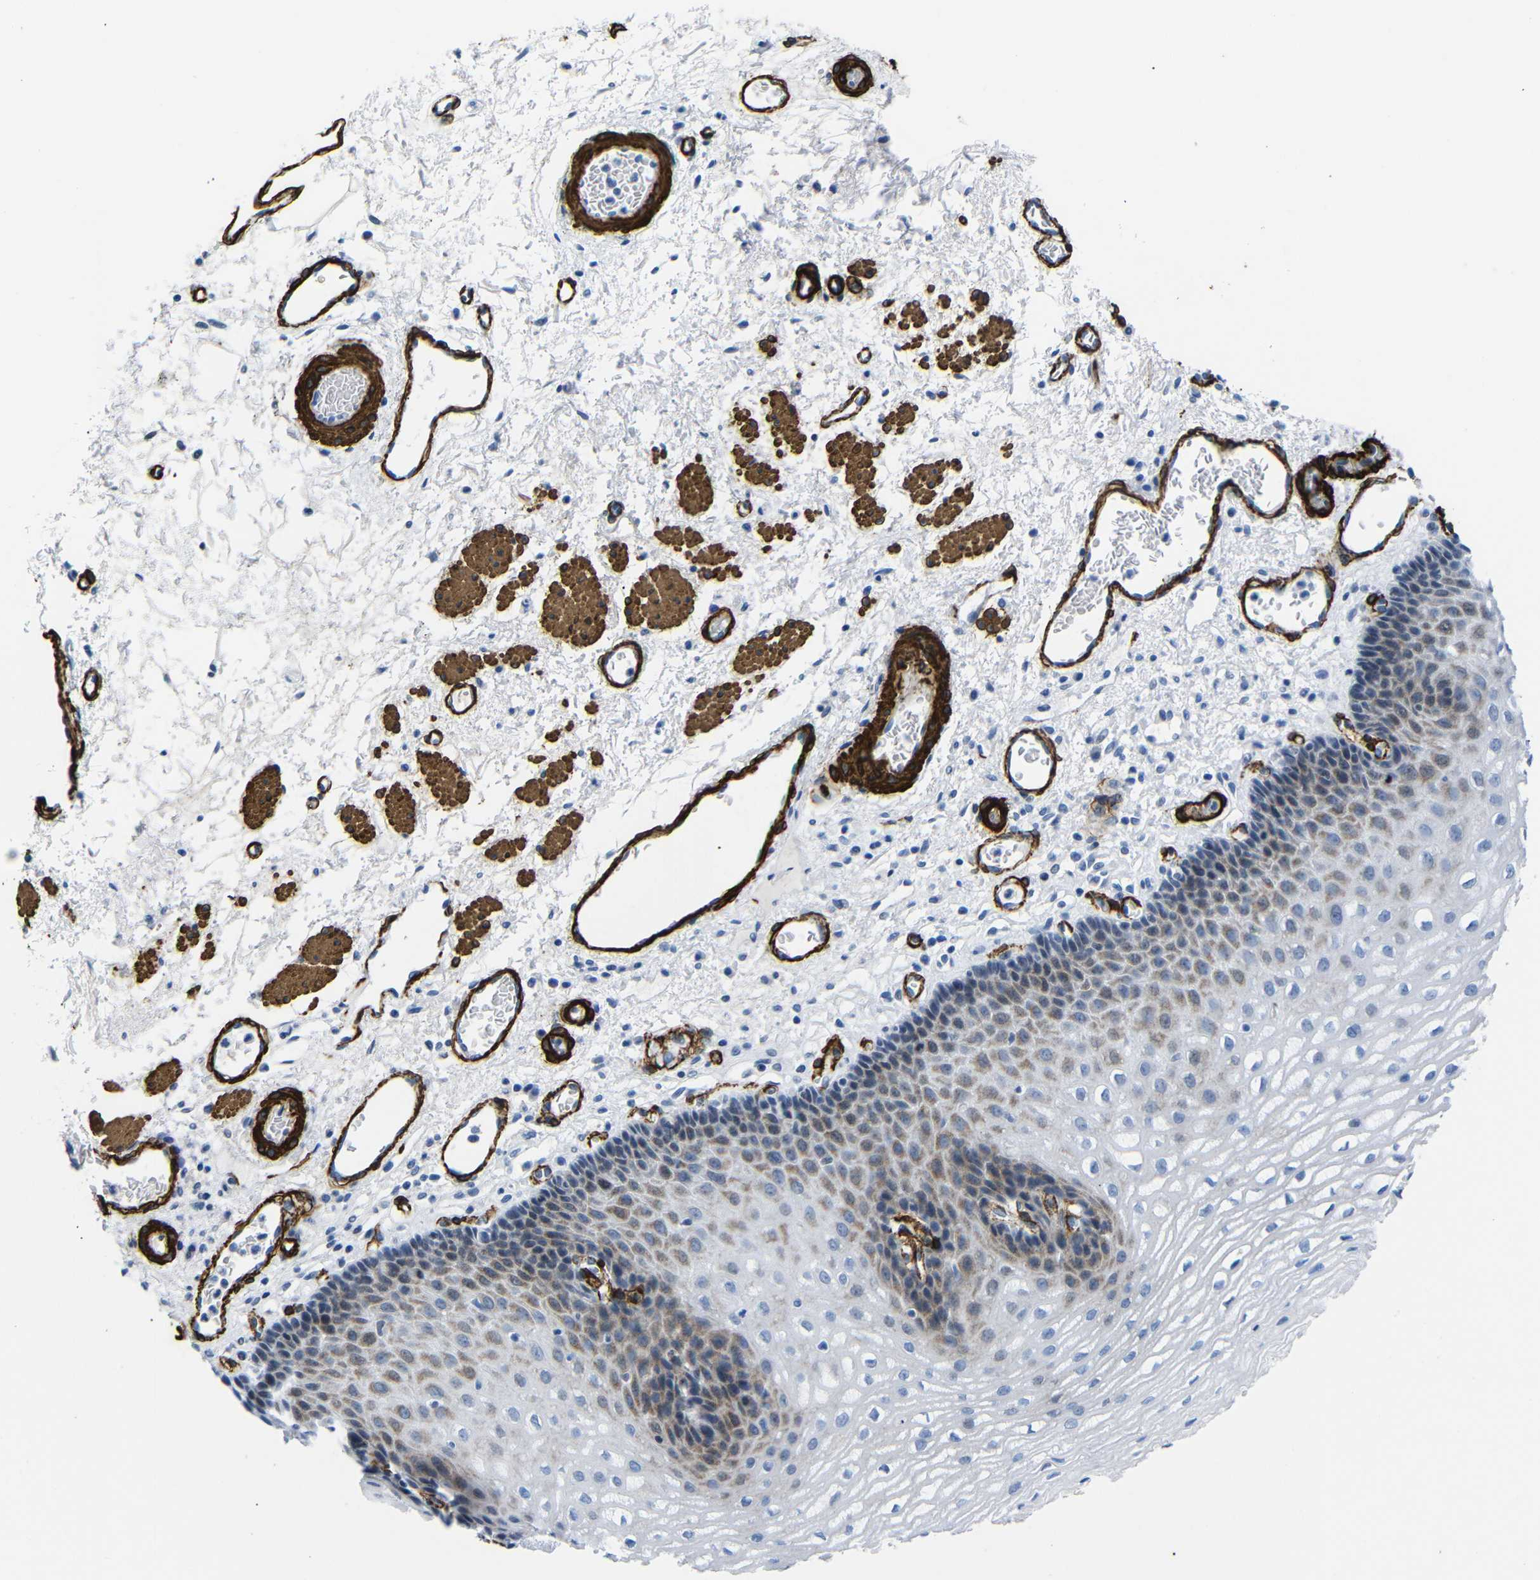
{"staining": {"intensity": "weak", "quantity": "<25%", "location": "cytoplasmic/membranous"}, "tissue": "esophagus", "cell_type": "Squamous epithelial cells", "image_type": "normal", "snomed": [{"axis": "morphology", "description": "Normal tissue, NOS"}, {"axis": "topography", "description": "Esophagus"}], "caption": "There is no significant positivity in squamous epithelial cells of esophagus. (Brightfield microscopy of DAB immunohistochemistry (IHC) at high magnification).", "gene": "ACTA2", "patient": {"sex": "male", "age": 54}}